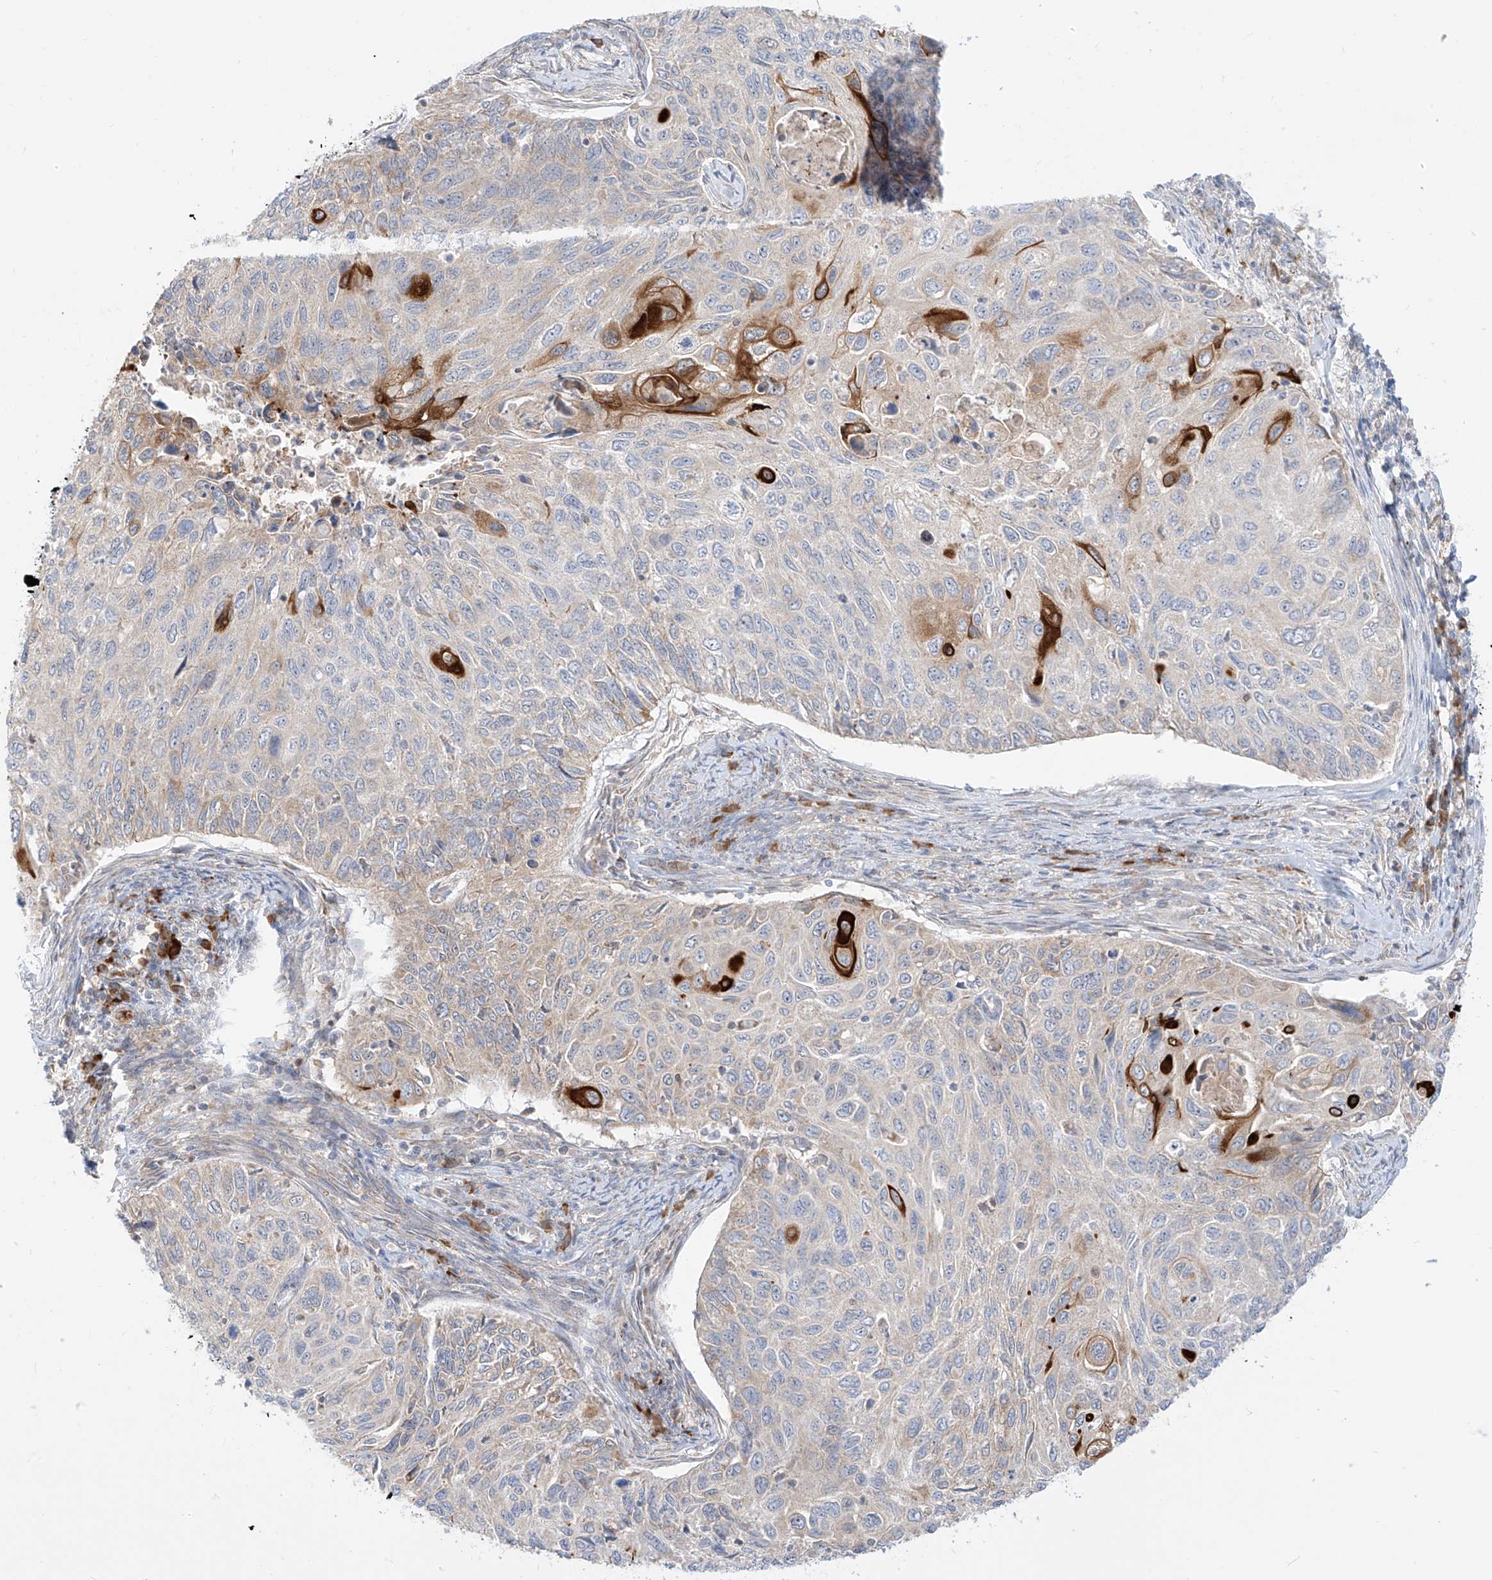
{"staining": {"intensity": "strong", "quantity": "<25%", "location": "cytoplasmic/membranous"}, "tissue": "cervical cancer", "cell_type": "Tumor cells", "image_type": "cancer", "snomed": [{"axis": "morphology", "description": "Squamous cell carcinoma, NOS"}, {"axis": "topography", "description": "Cervix"}], "caption": "The immunohistochemical stain labels strong cytoplasmic/membranous positivity in tumor cells of squamous cell carcinoma (cervical) tissue.", "gene": "SYTL3", "patient": {"sex": "female", "age": 70}}